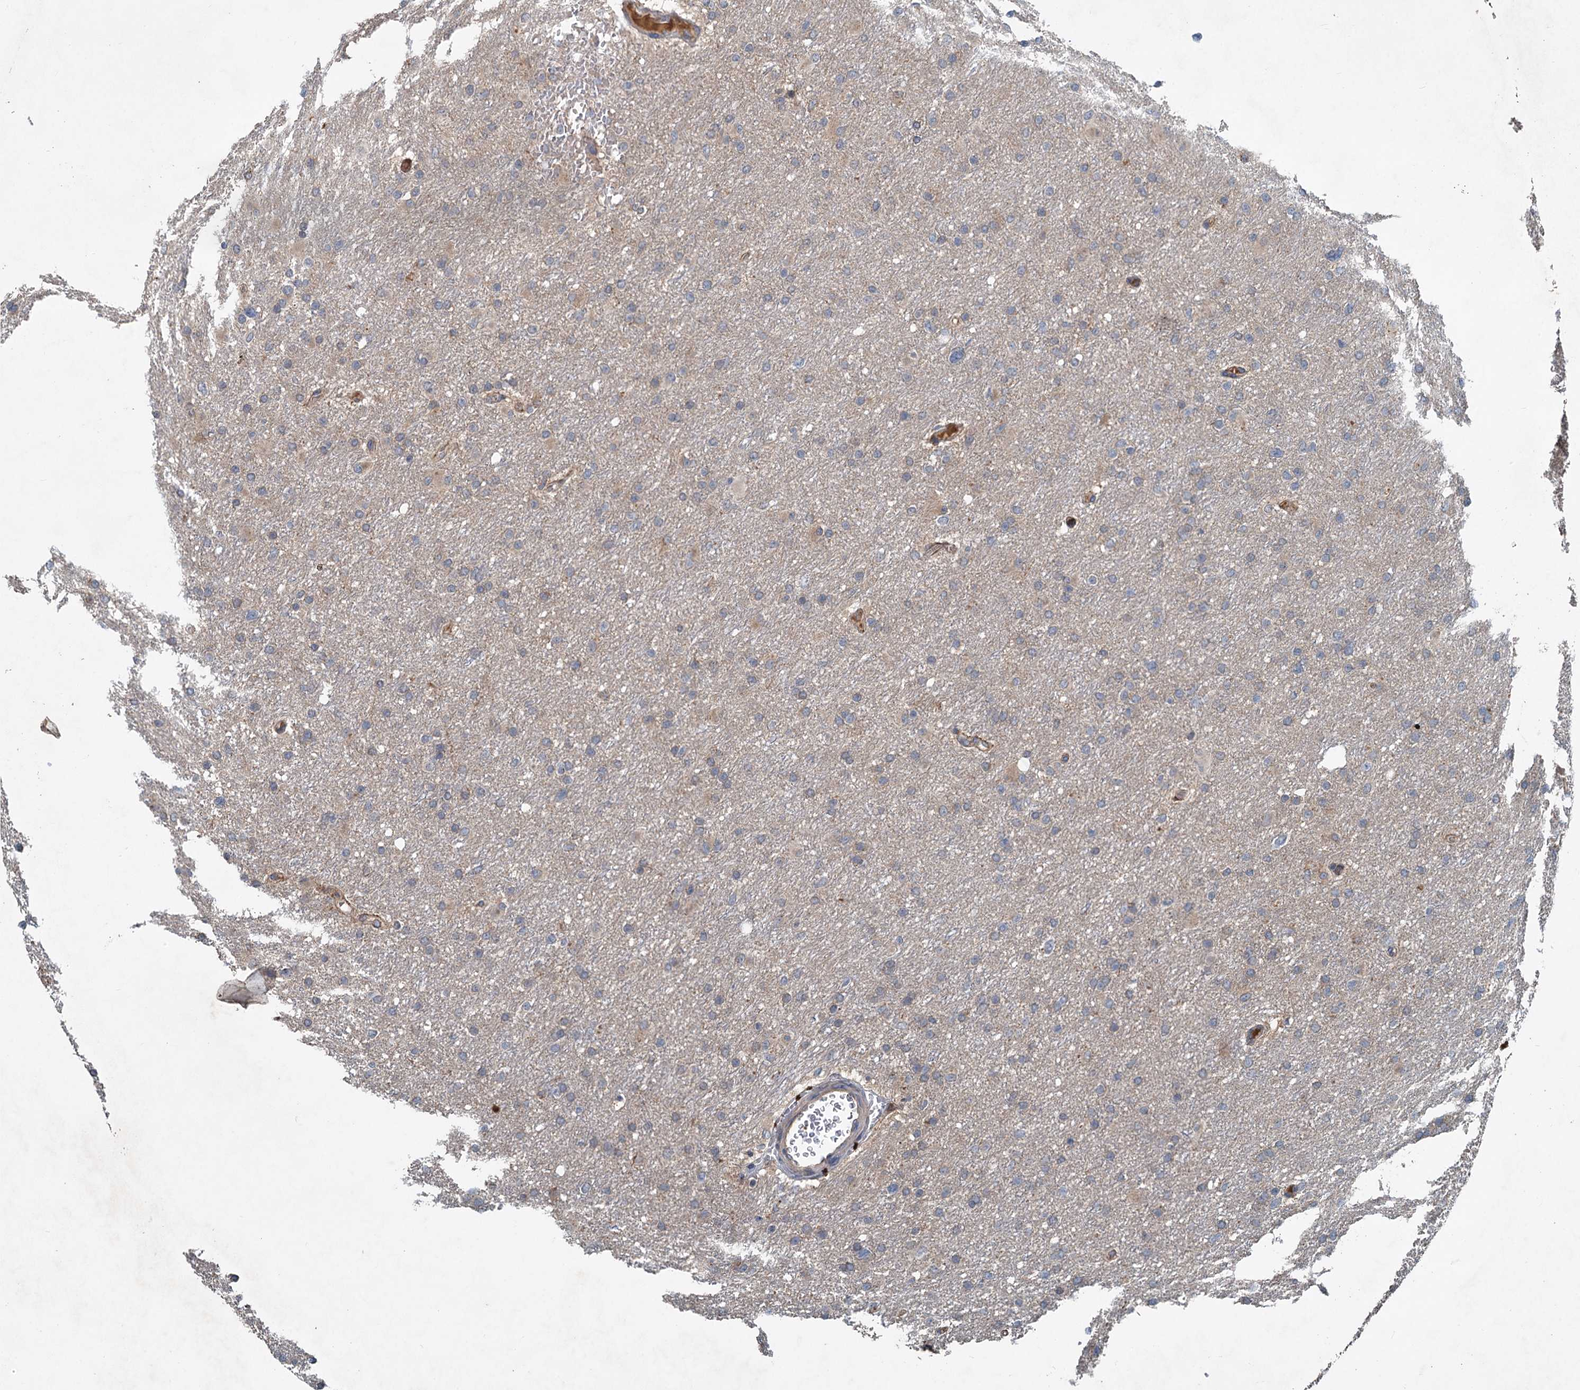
{"staining": {"intensity": "negative", "quantity": "none", "location": "none"}, "tissue": "glioma", "cell_type": "Tumor cells", "image_type": "cancer", "snomed": [{"axis": "morphology", "description": "Glioma, malignant, High grade"}, {"axis": "topography", "description": "Cerebral cortex"}], "caption": "Tumor cells show no significant positivity in glioma.", "gene": "TAPBPL", "patient": {"sex": "female", "age": 36}}